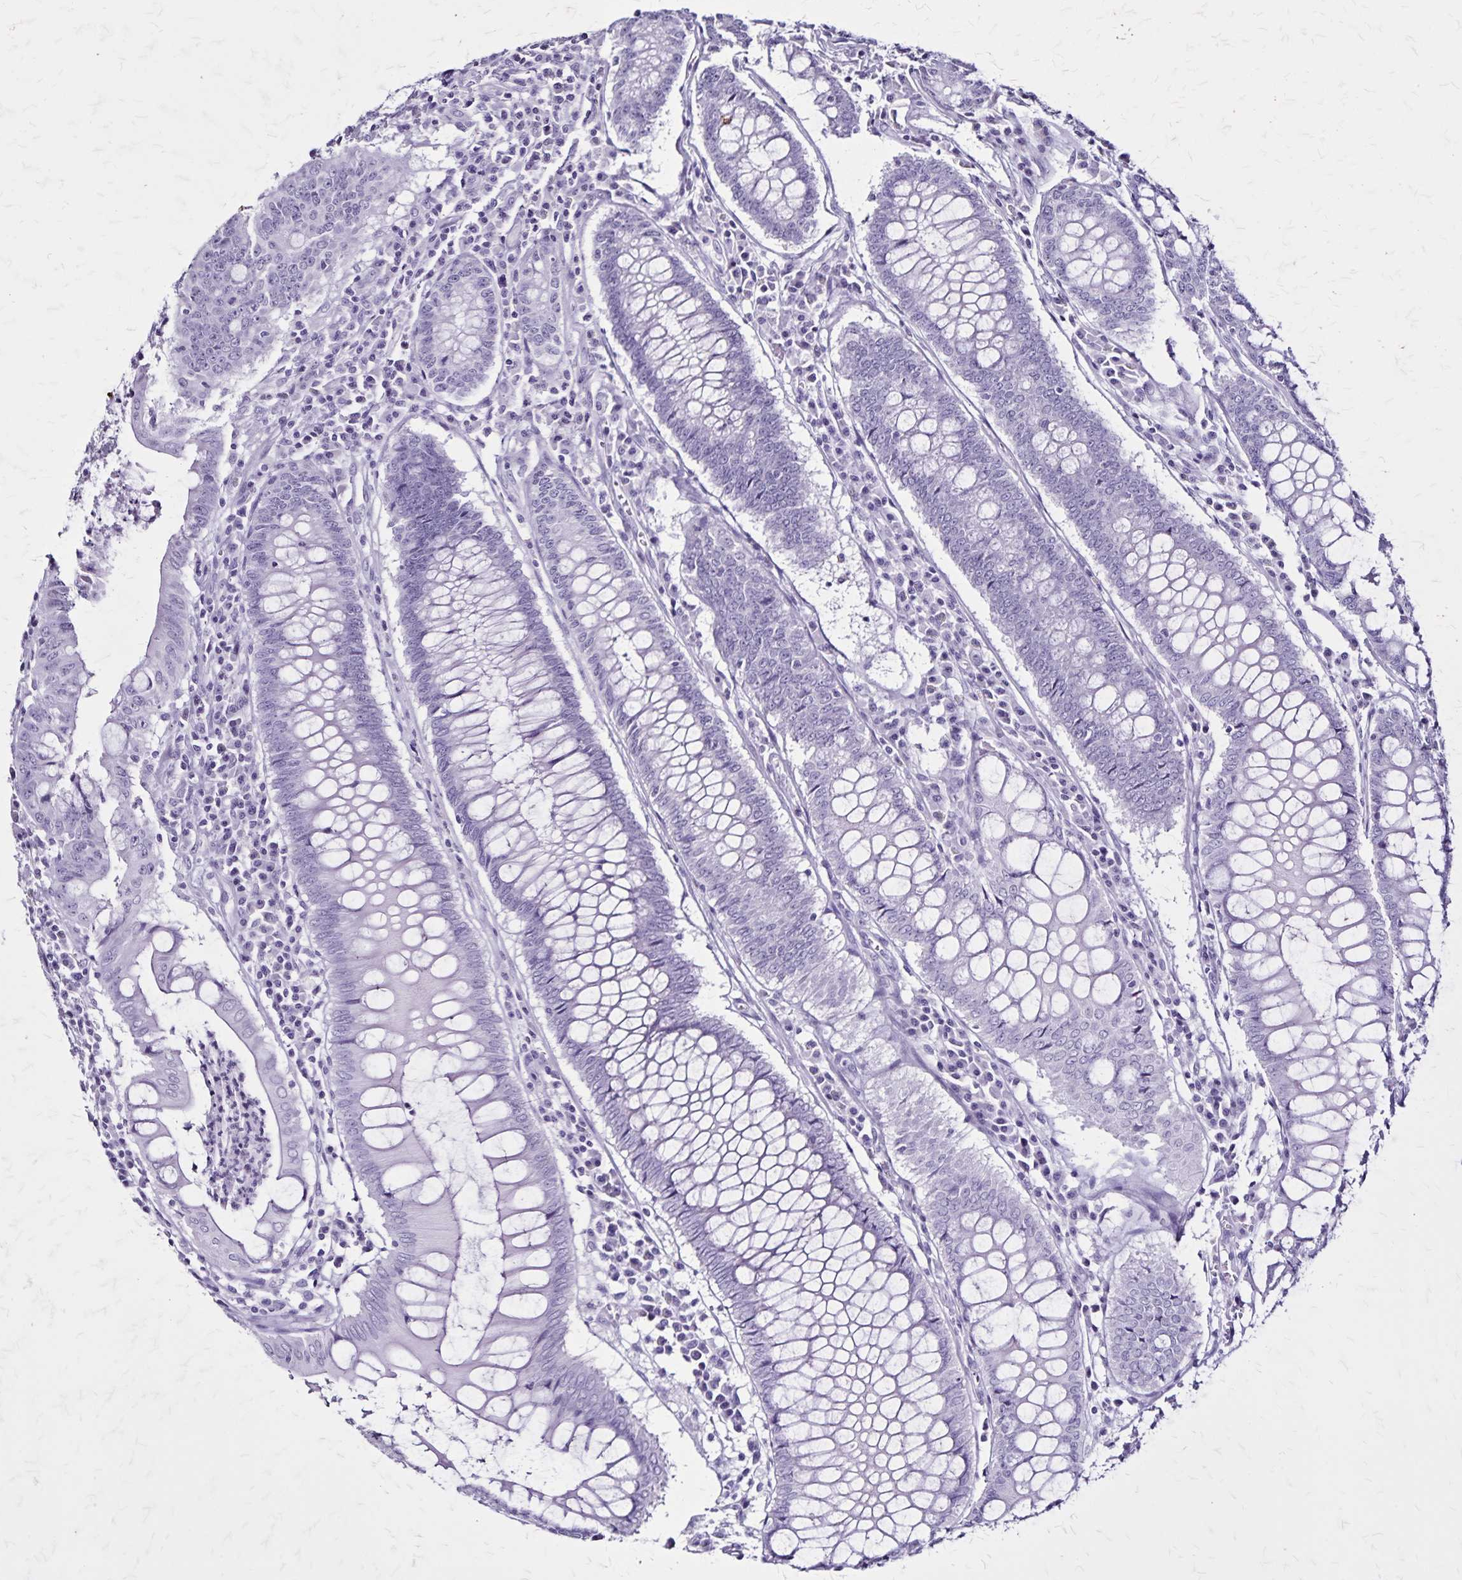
{"staining": {"intensity": "negative", "quantity": "none", "location": "none"}, "tissue": "colorectal cancer", "cell_type": "Tumor cells", "image_type": "cancer", "snomed": [{"axis": "morphology", "description": "Adenocarcinoma, NOS"}, {"axis": "topography", "description": "Colon"}], "caption": "An IHC image of colorectal adenocarcinoma is shown. There is no staining in tumor cells of colorectal adenocarcinoma.", "gene": "KRT2", "patient": {"sex": "male", "age": 62}}